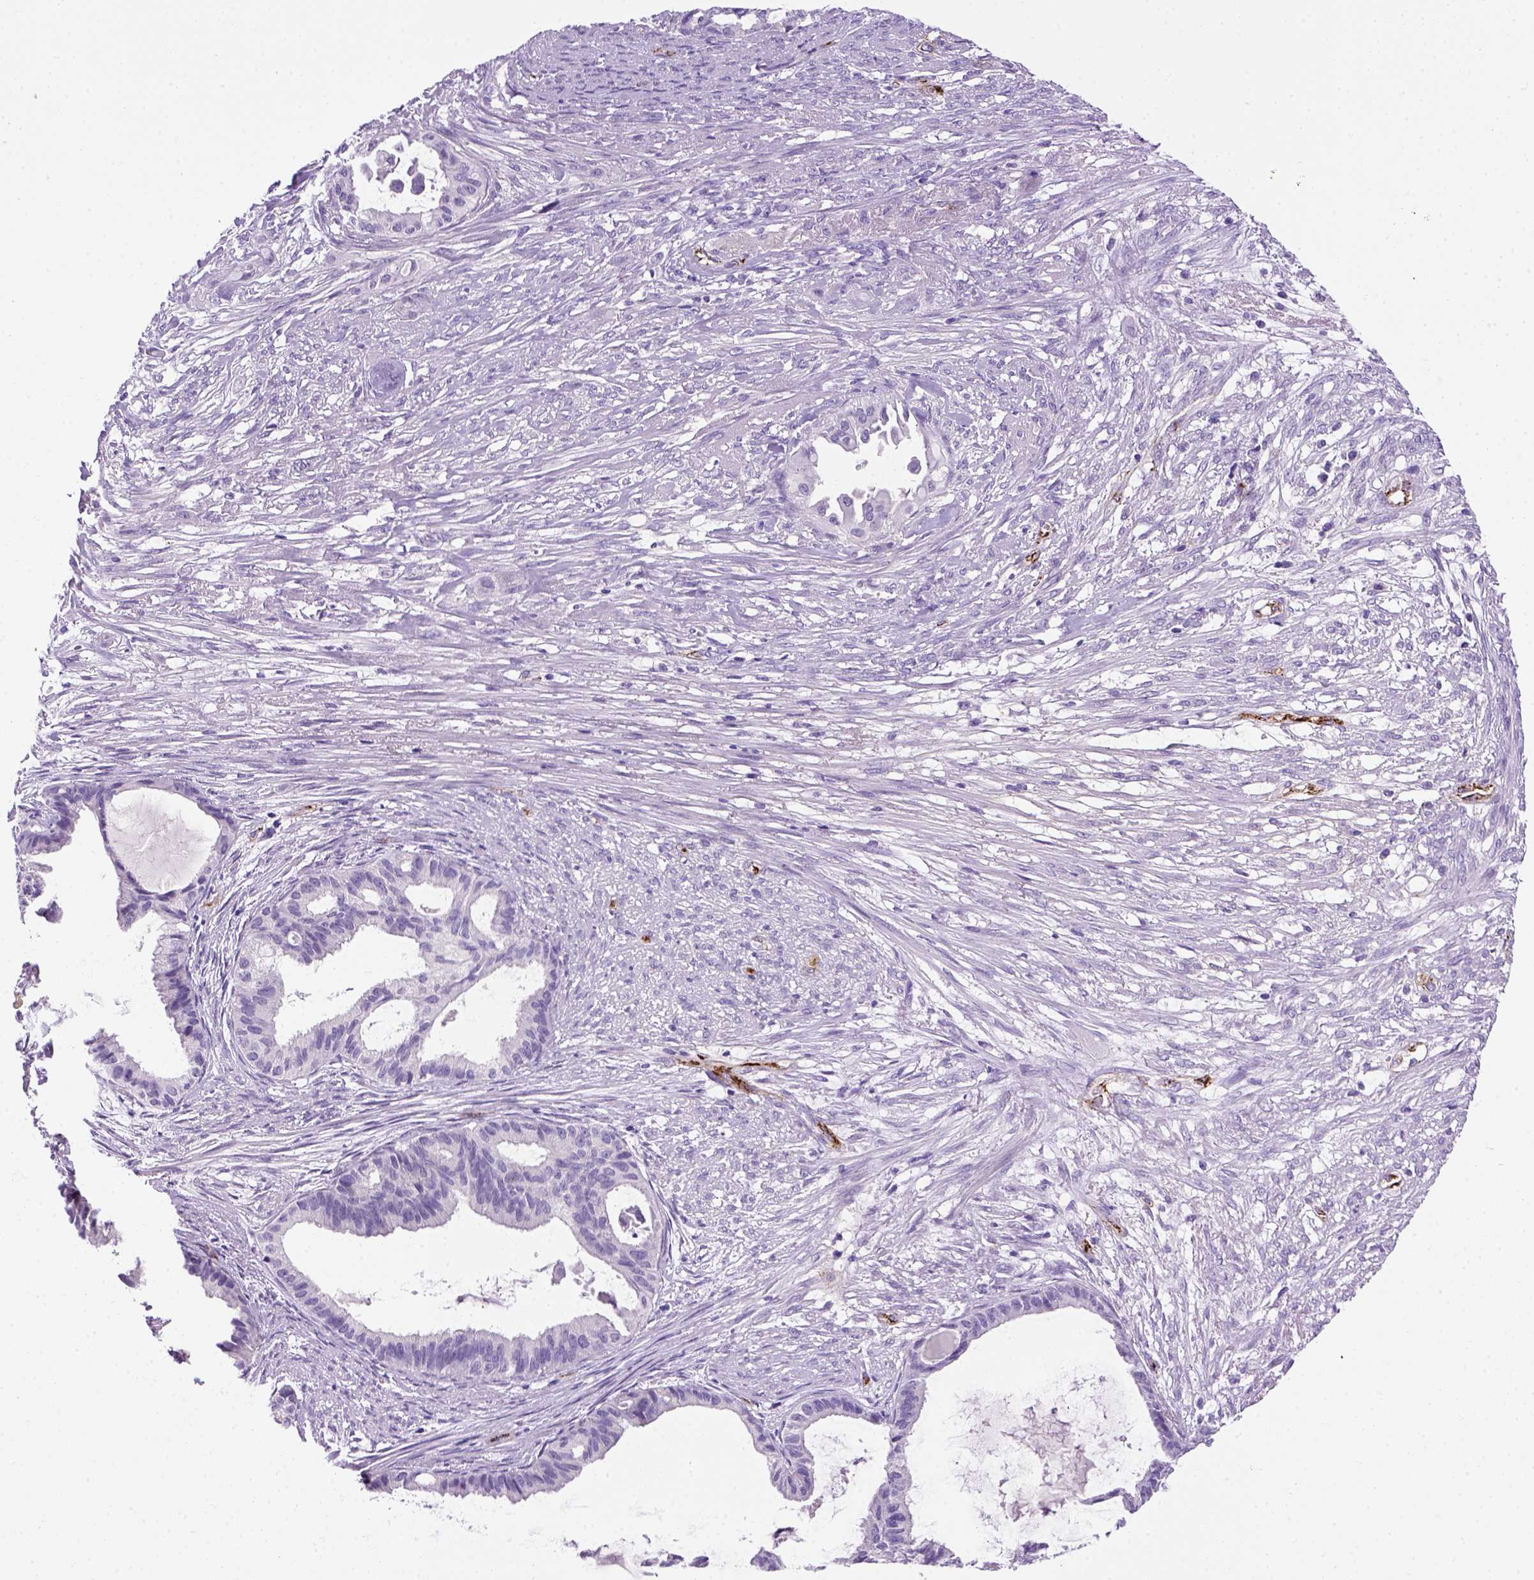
{"staining": {"intensity": "negative", "quantity": "none", "location": "none"}, "tissue": "endometrial cancer", "cell_type": "Tumor cells", "image_type": "cancer", "snomed": [{"axis": "morphology", "description": "Adenocarcinoma, NOS"}, {"axis": "topography", "description": "Endometrium"}], "caption": "A photomicrograph of adenocarcinoma (endometrial) stained for a protein demonstrates no brown staining in tumor cells. (Stains: DAB (3,3'-diaminobenzidine) immunohistochemistry (IHC) with hematoxylin counter stain, Microscopy: brightfield microscopy at high magnification).", "gene": "VWF", "patient": {"sex": "female", "age": 86}}